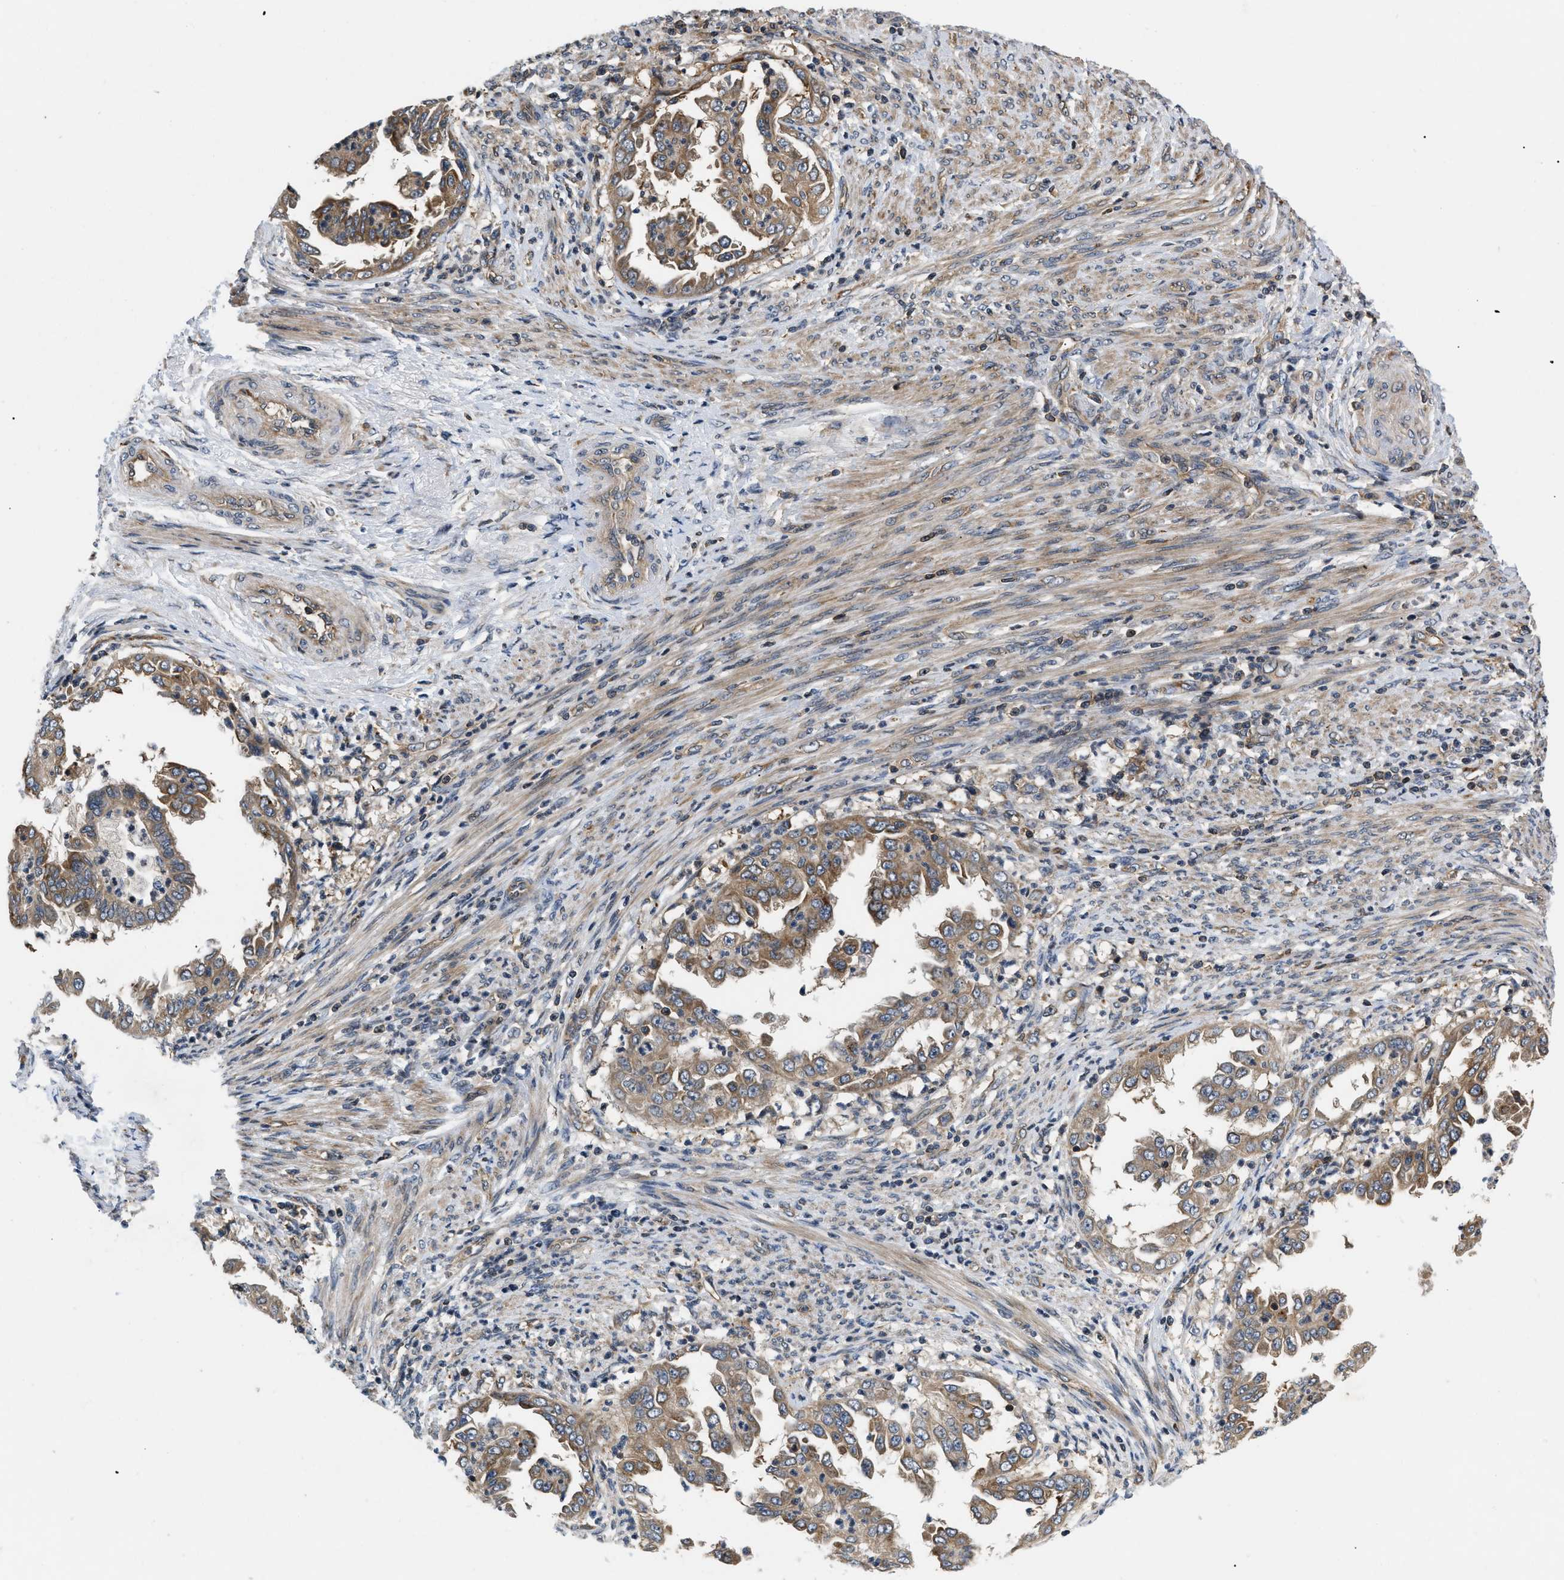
{"staining": {"intensity": "moderate", "quantity": ">75%", "location": "cytoplasmic/membranous"}, "tissue": "endometrial cancer", "cell_type": "Tumor cells", "image_type": "cancer", "snomed": [{"axis": "morphology", "description": "Adenocarcinoma, NOS"}, {"axis": "topography", "description": "Endometrium"}], "caption": "DAB (3,3'-diaminobenzidine) immunohistochemical staining of human adenocarcinoma (endometrial) demonstrates moderate cytoplasmic/membranous protein staining in about >75% of tumor cells.", "gene": "HMGCR", "patient": {"sex": "female", "age": 85}}